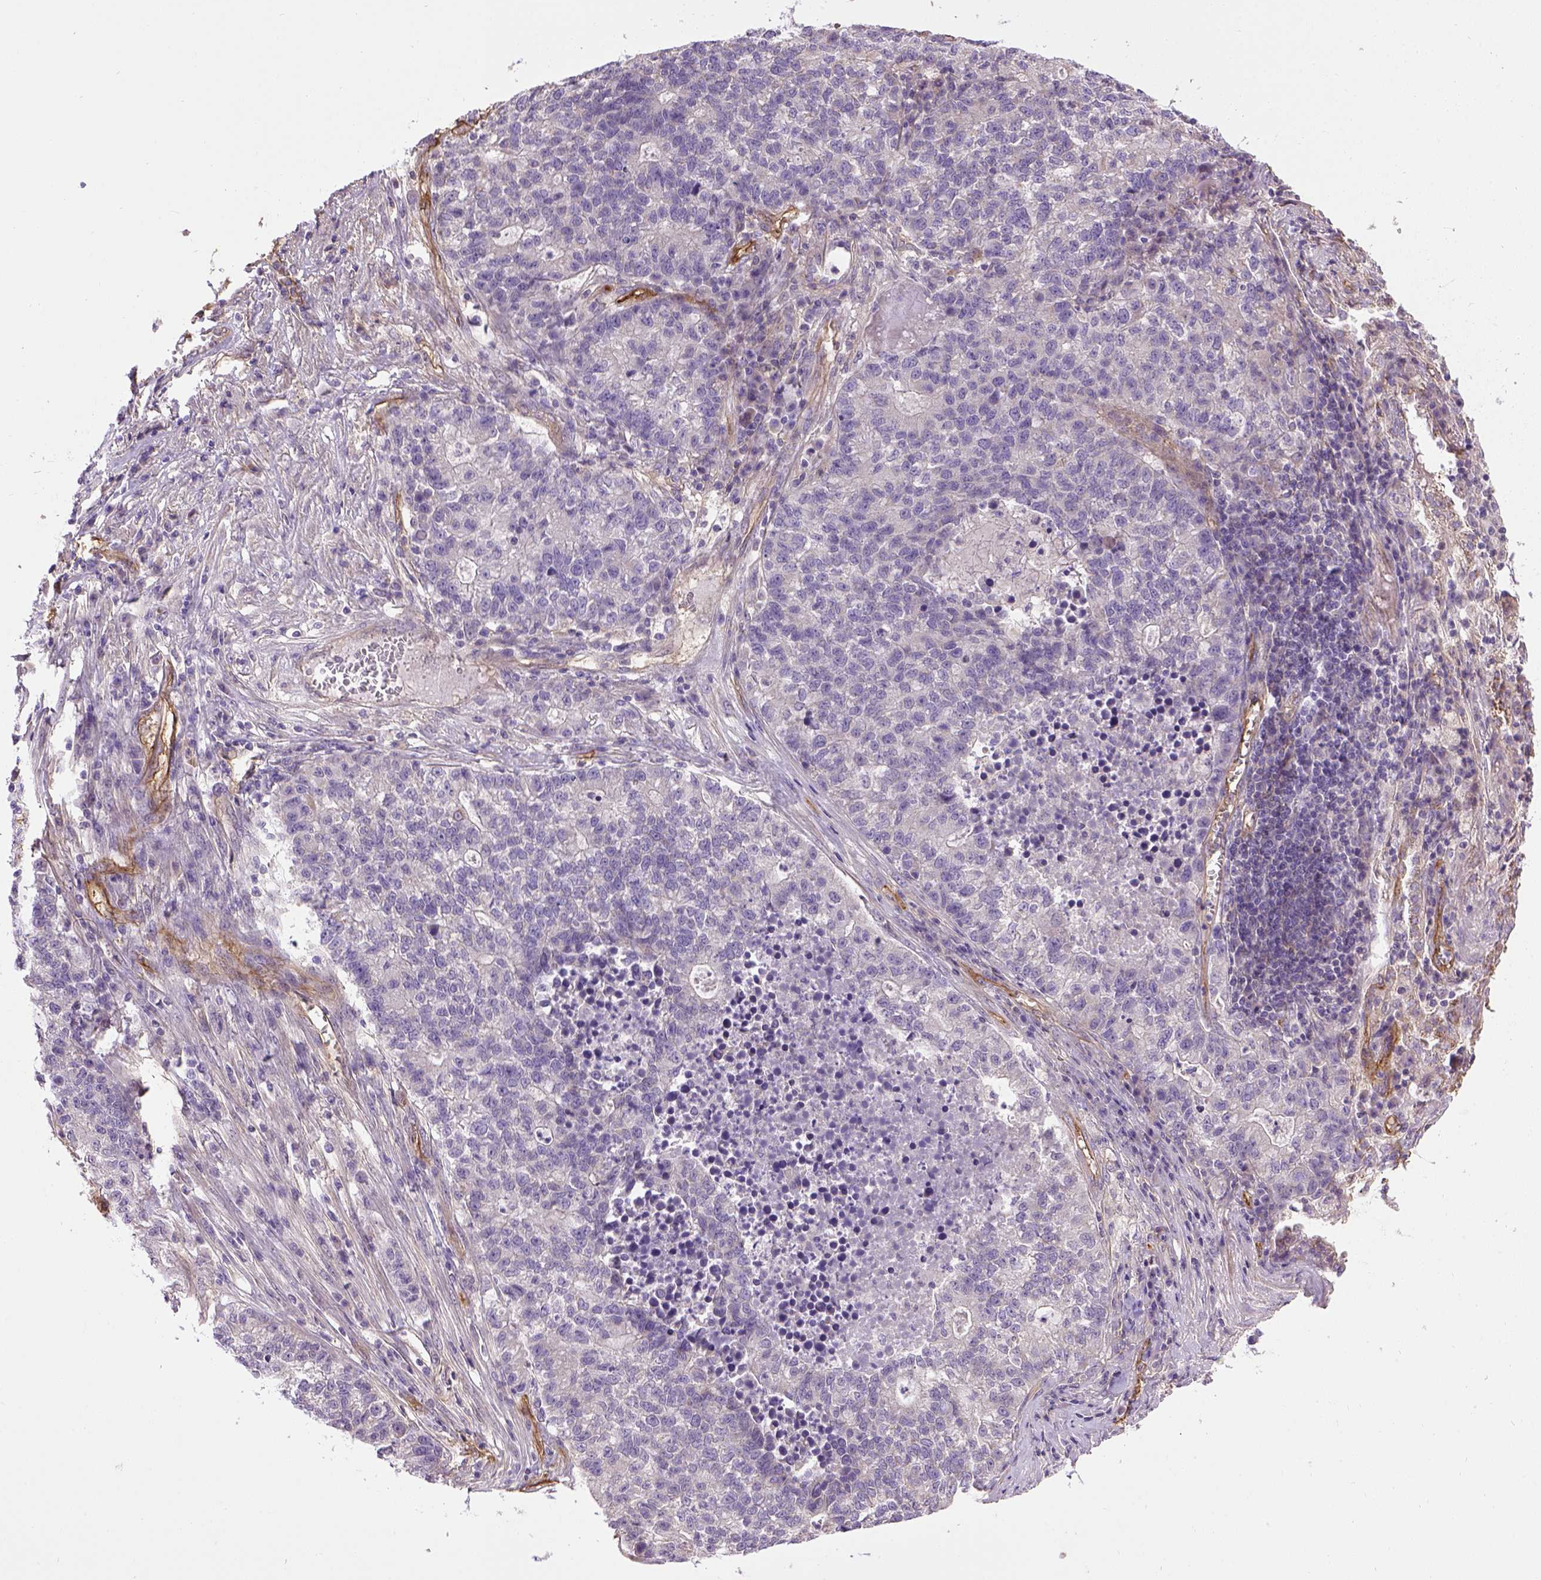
{"staining": {"intensity": "negative", "quantity": "none", "location": "none"}, "tissue": "lung cancer", "cell_type": "Tumor cells", "image_type": "cancer", "snomed": [{"axis": "morphology", "description": "Adenocarcinoma, NOS"}, {"axis": "topography", "description": "Lung"}], "caption": "This image is of lung cancer stained with immunohistochemistry (IHC) to label a protein in brown with the nuclei are counter-stained blue. There is no staining in tumor cells.", "gene": "ENG", "patient": {"sex": "male", "age": 57}}